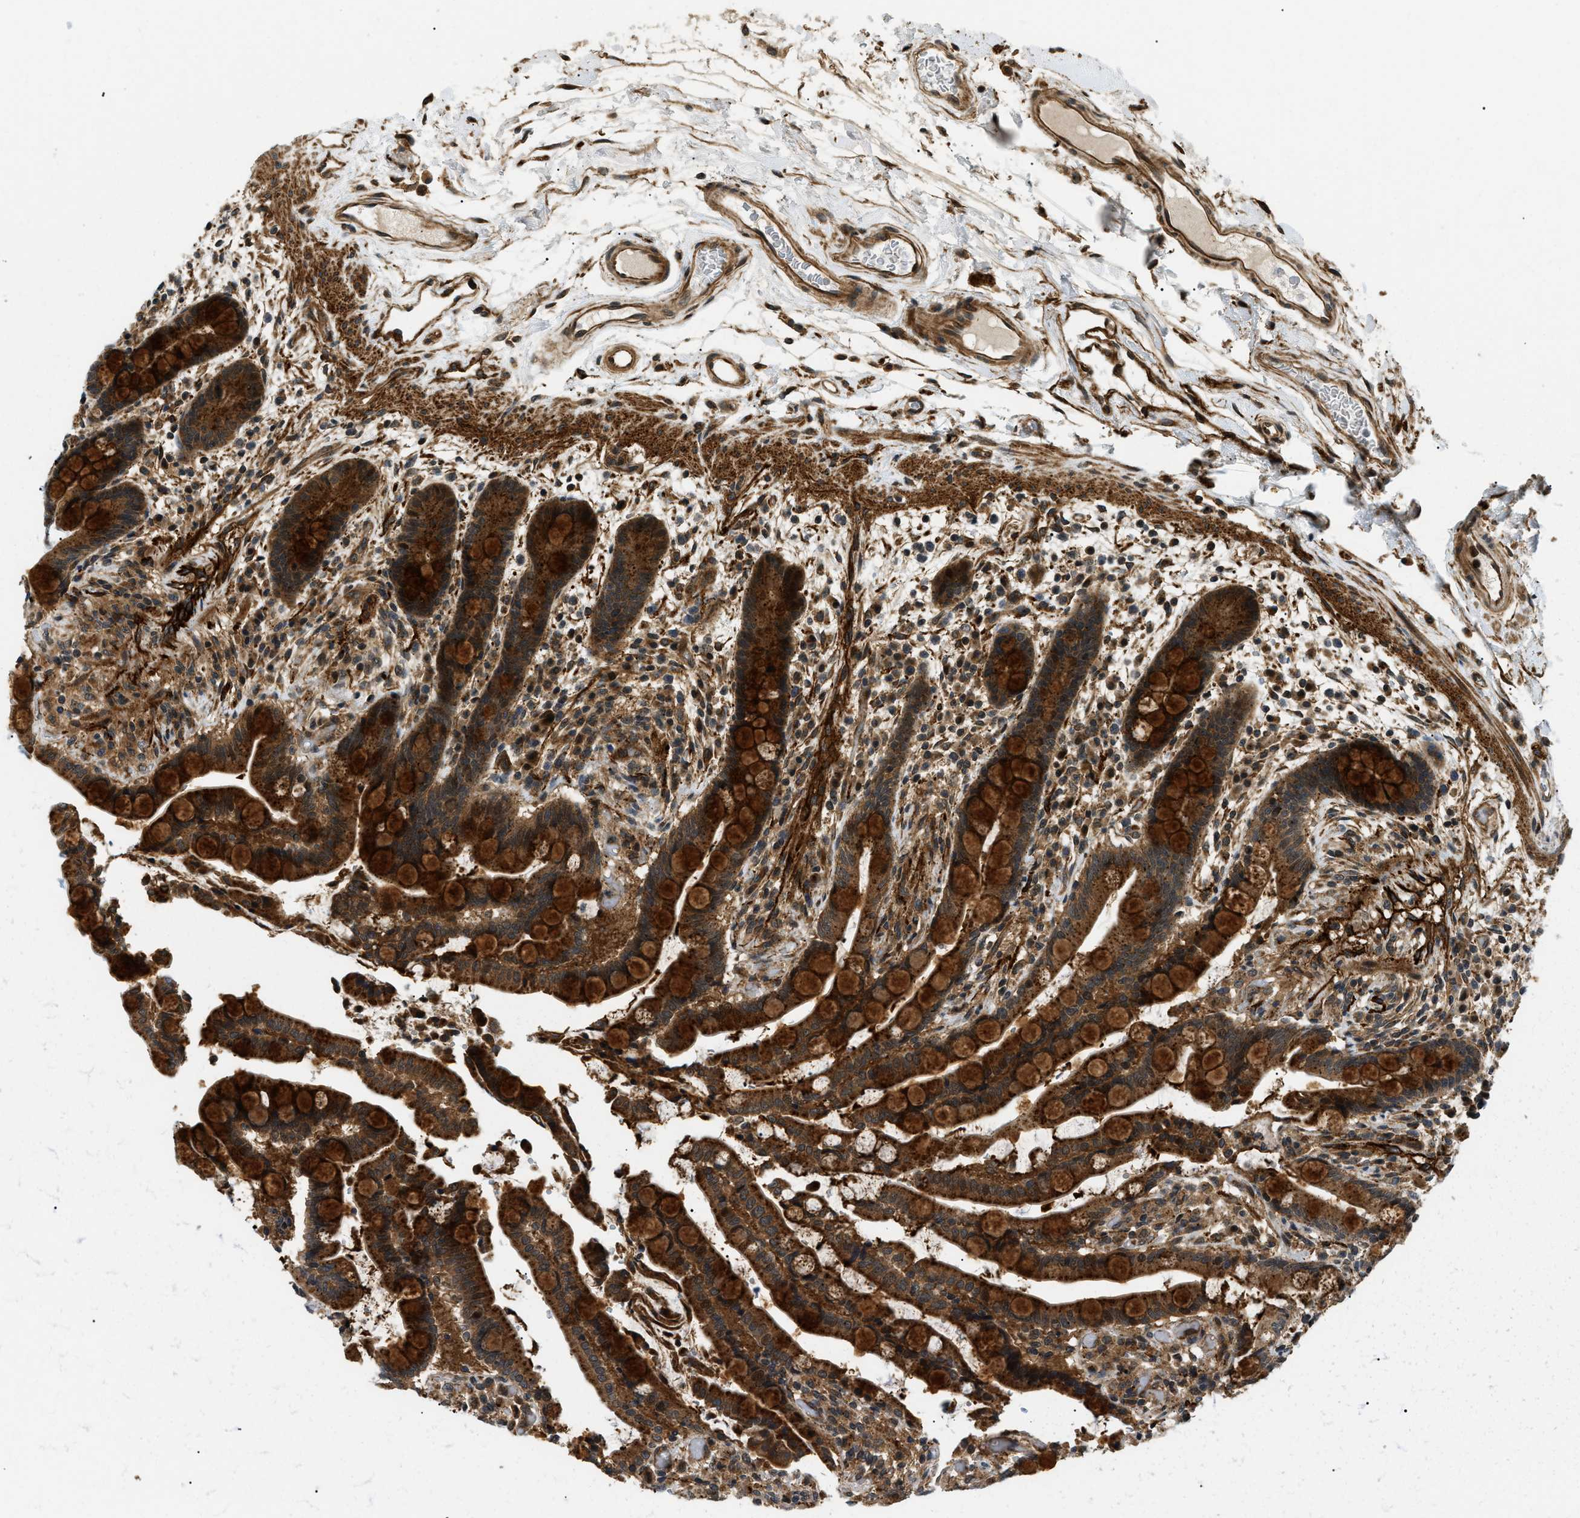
{"staining": {"intensity": "strong", "quantity": ">75%", "location": "cytoplasmic/membranous"}, "tissue": "colon", "cell_type": "Endothelial cells", "image_type": "normal", "snomed": [{"axis": "morphology", "description": "Normal tissue, NOS"}, {"axis": "topography", "description": "Colon"}], "caption": "Colon stained for a protein demonstrates strong cytoplasmic/membranous positivity in endothelial cells.", "gene": "ATP6AP1", "patient": {"sex": "male", "age": 73}}